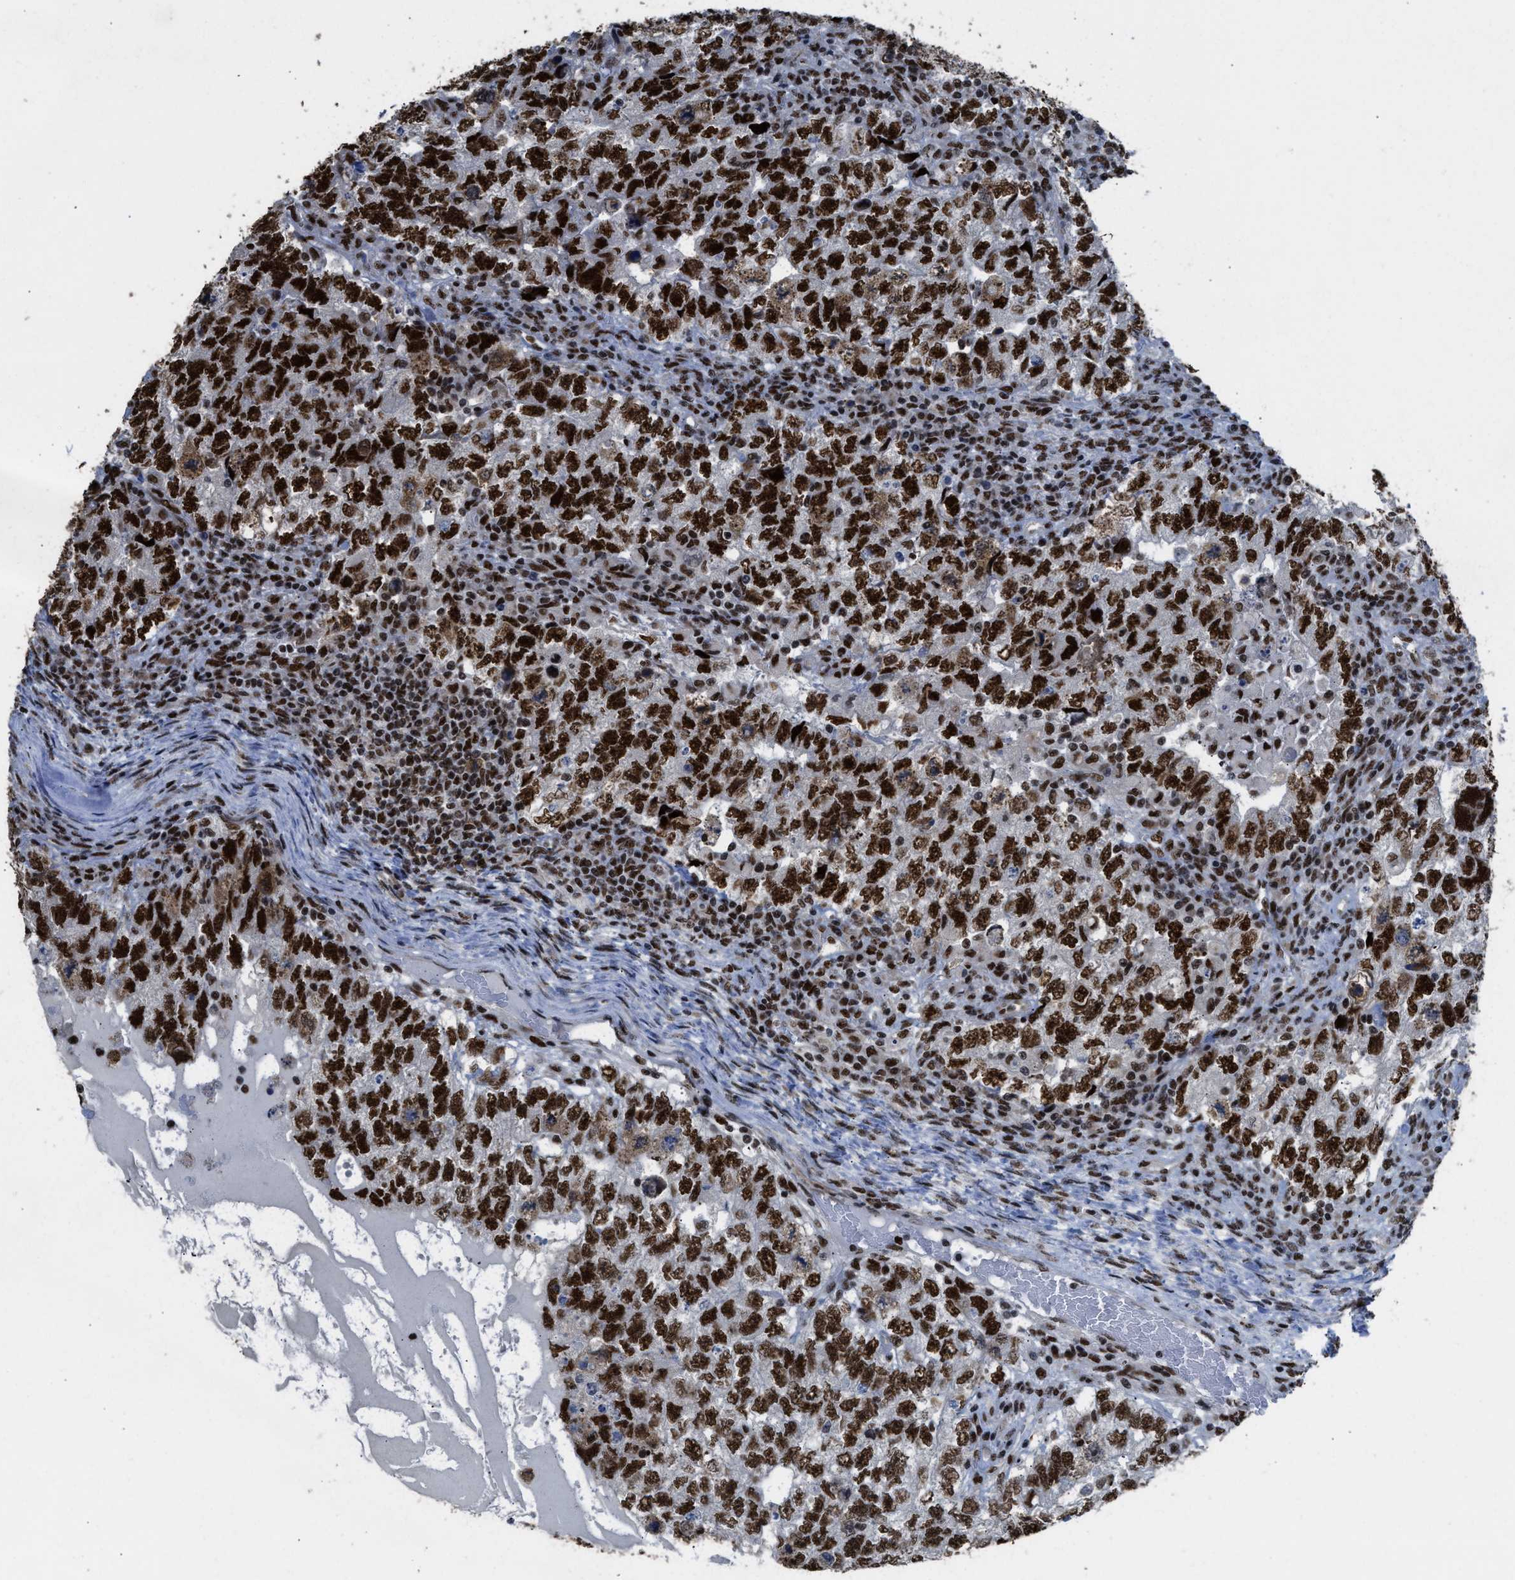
{"staining": {"intensity": "strong", "quantity": ">75%", "location": "nuclear"}, "tissue": "testis cancer", "cell_type": "Tumor cells", "image_type": "cancer", "snomed": [{"axis": "morphology", "description": "Carcinoma, Embryonal, NOS"}, {"axis": "topography", "description": "Testis"}], "caption": "A brown stain shows strong nuclear staining of a protein in human testis cancer (embryonal carcinoma) tumor cells. Immunohistochemistry (ihc) stains the protein of interest in brown and the nuclei are stained blue.", "gene": "SCAF4", "patient": {"sex": "male", "age": 36}}